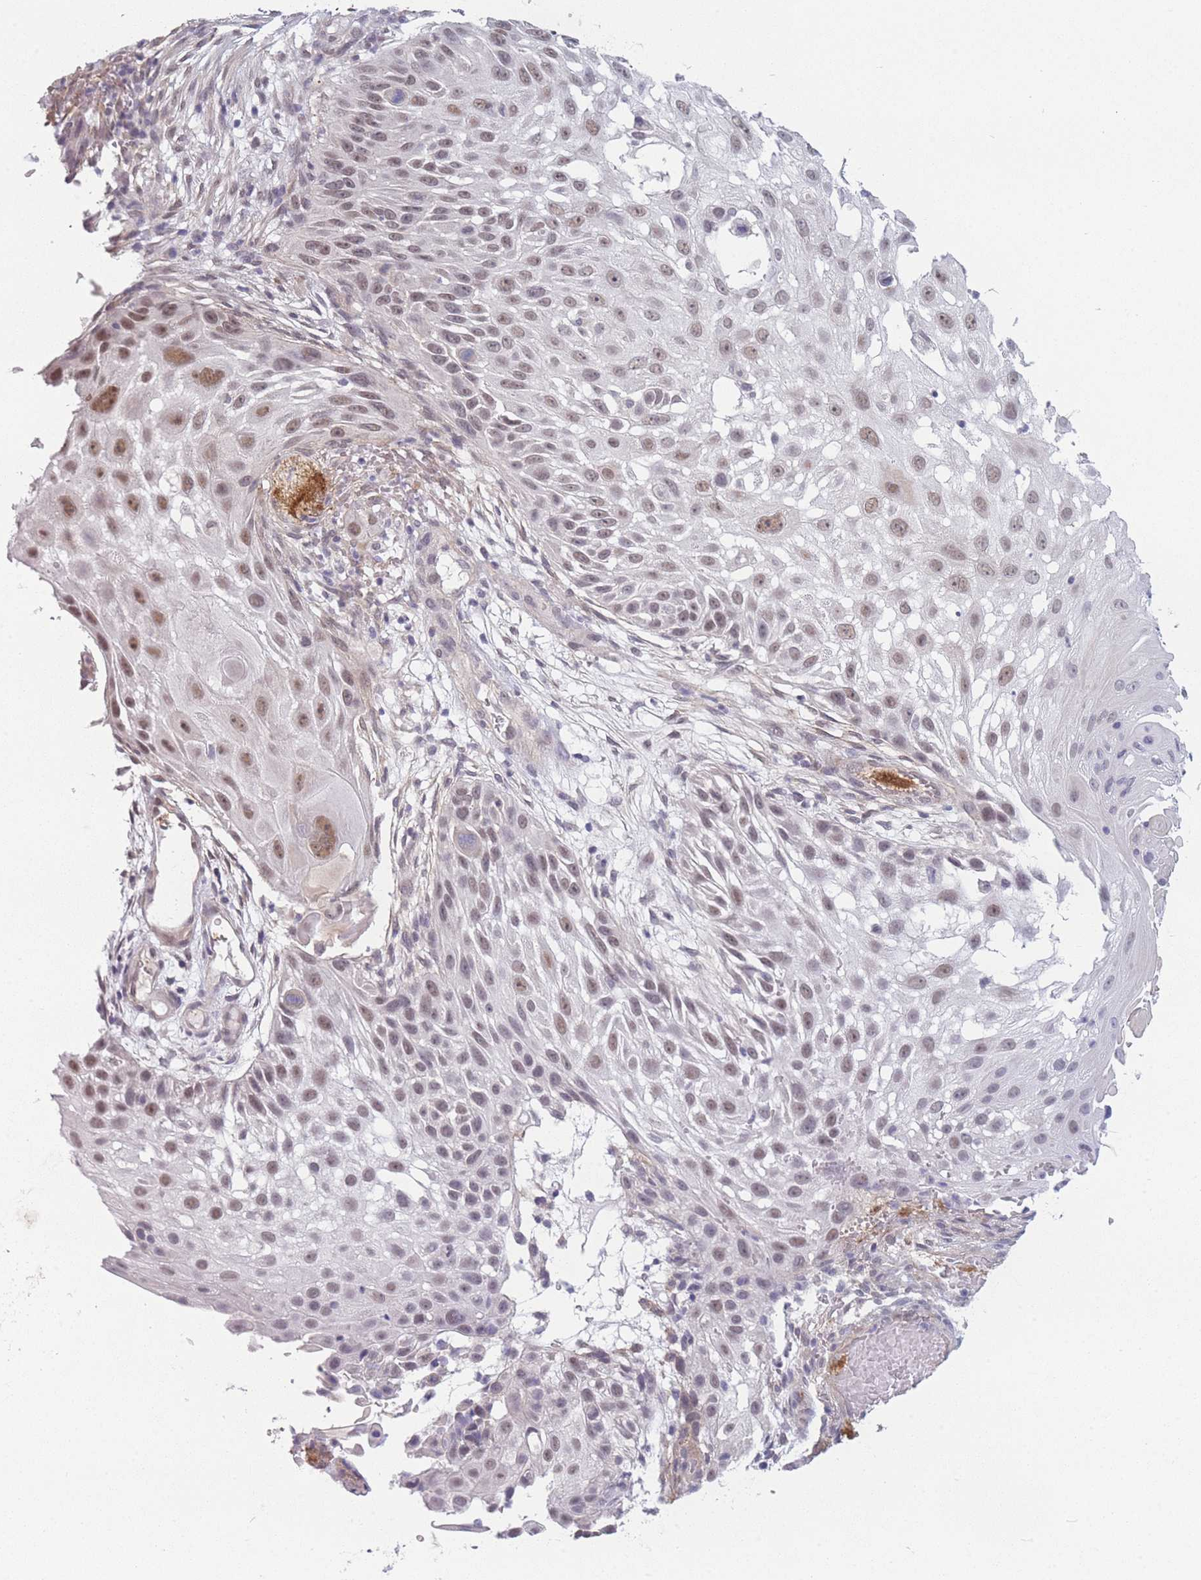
{"staining": {"intensity": "moderate", "quantity": "25%-75%", "location": "nuclear"}, "tissue": "skin cancer", "cell_type": "Tumor cells", "image_type": "cancer", "snomed": [{"axis": "morphology", "description": "Squamous cell carcinoma, NOS"}, {"axis": "topography", "description": "Skin"}], "caption": "An image showing moderate nuclear staining in approximately 25%-75% of tumor cells in squamous cell carcinoma (skin), as visualized by brown immunohistochemical staining.", "gene": "SIN3B", "patient": {"sex": "female", "age": 44}}